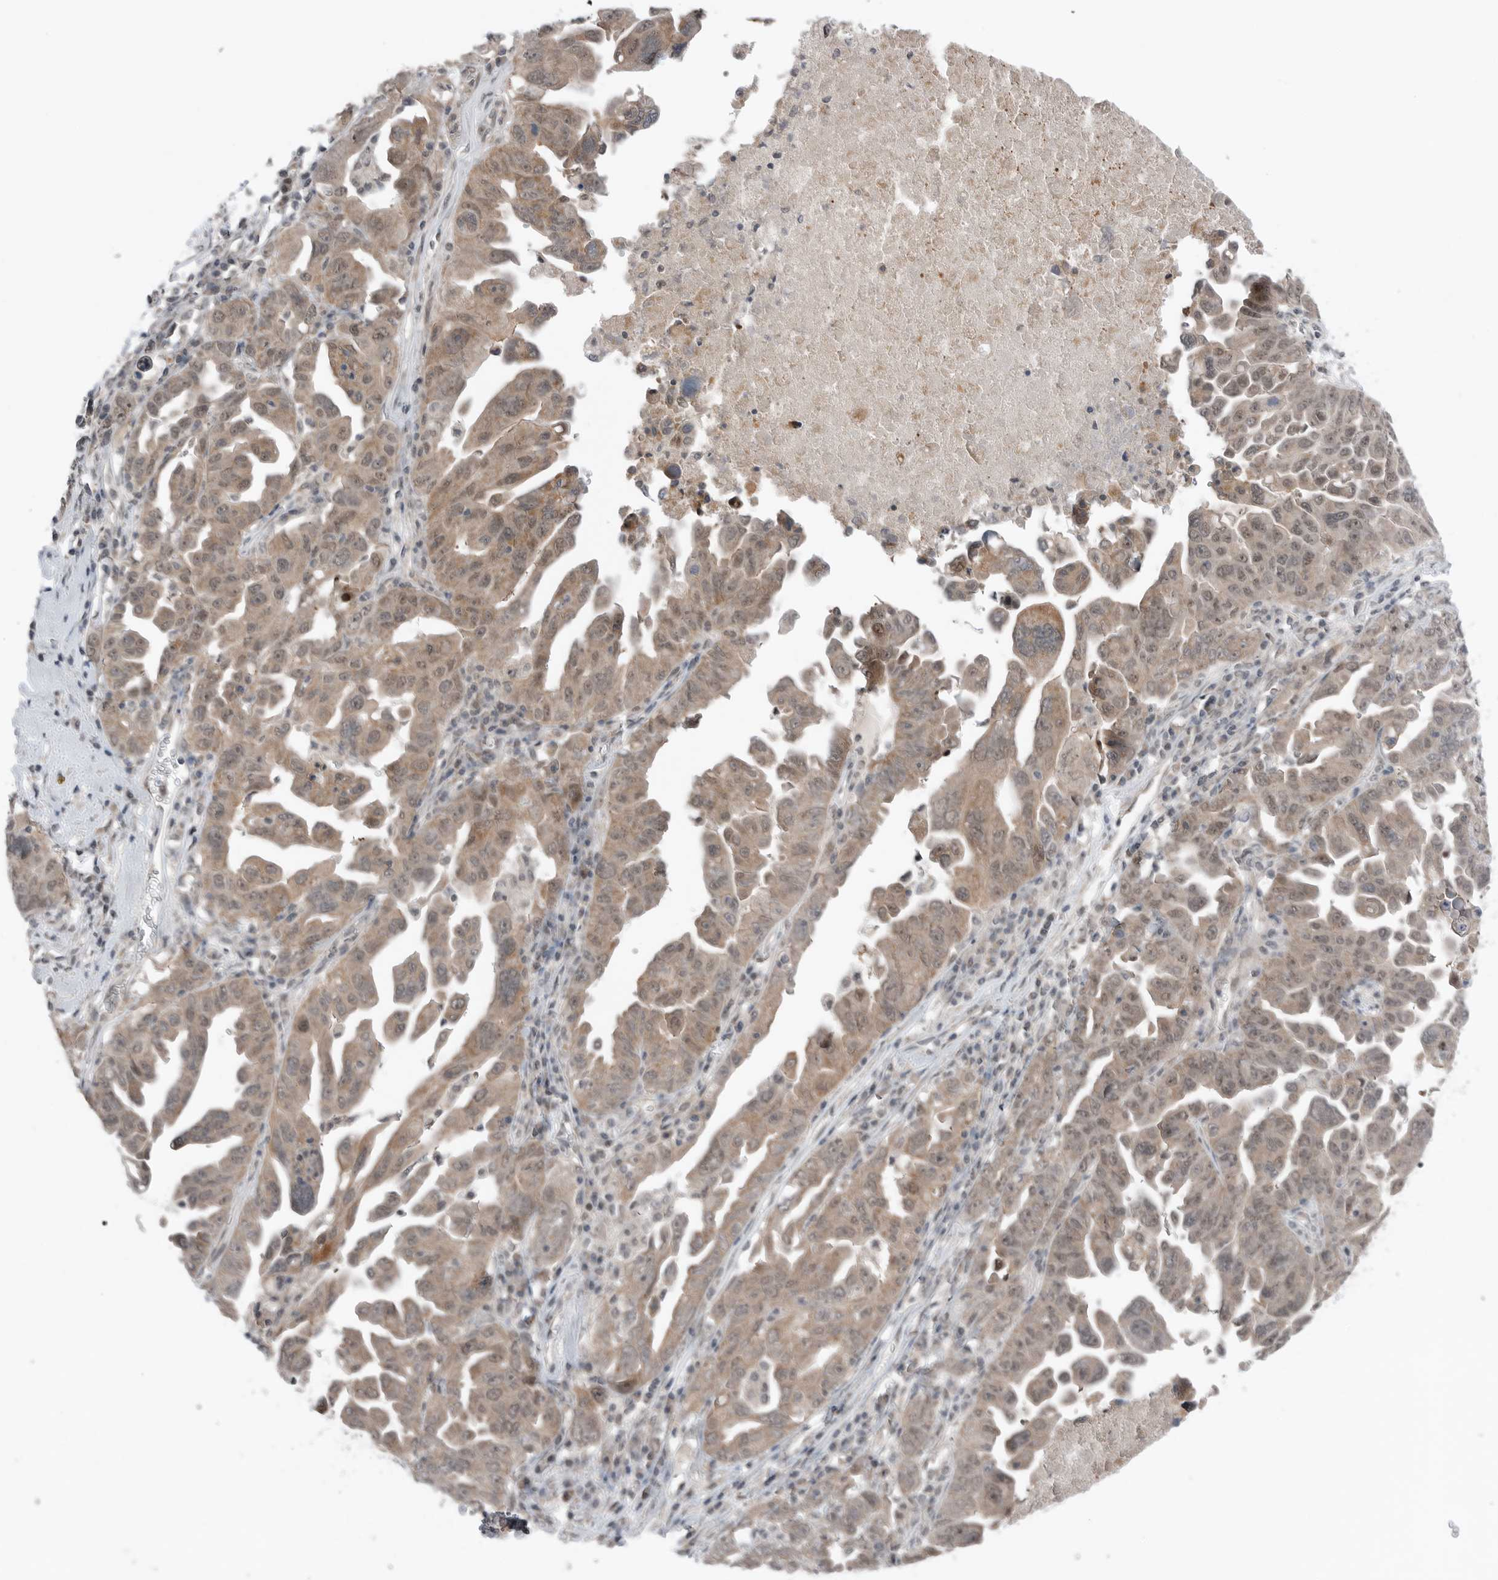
{"staining": {"intensity": "weak", "quantity": ">75%", "location": "cytoplasmic/membranous,nuclear"}, "tissue": "ovarian cancer", "cell_type": "Tumor cells", "image_type": "cancer", "snomed": [{"axis": "morphology", "description": "Carcinoma, endometroid"}, {"axis": "topography", "description": "Ovary"}], "caption": "The micrograph shows staining of ovarian endometroid carcinoma, revealing weak cytoplasmic/membranous and nuclear protein staining (brown color) within tumor cells.", "gene": "NTAQ1", "patient": {"sex": "female", "age": 62}}